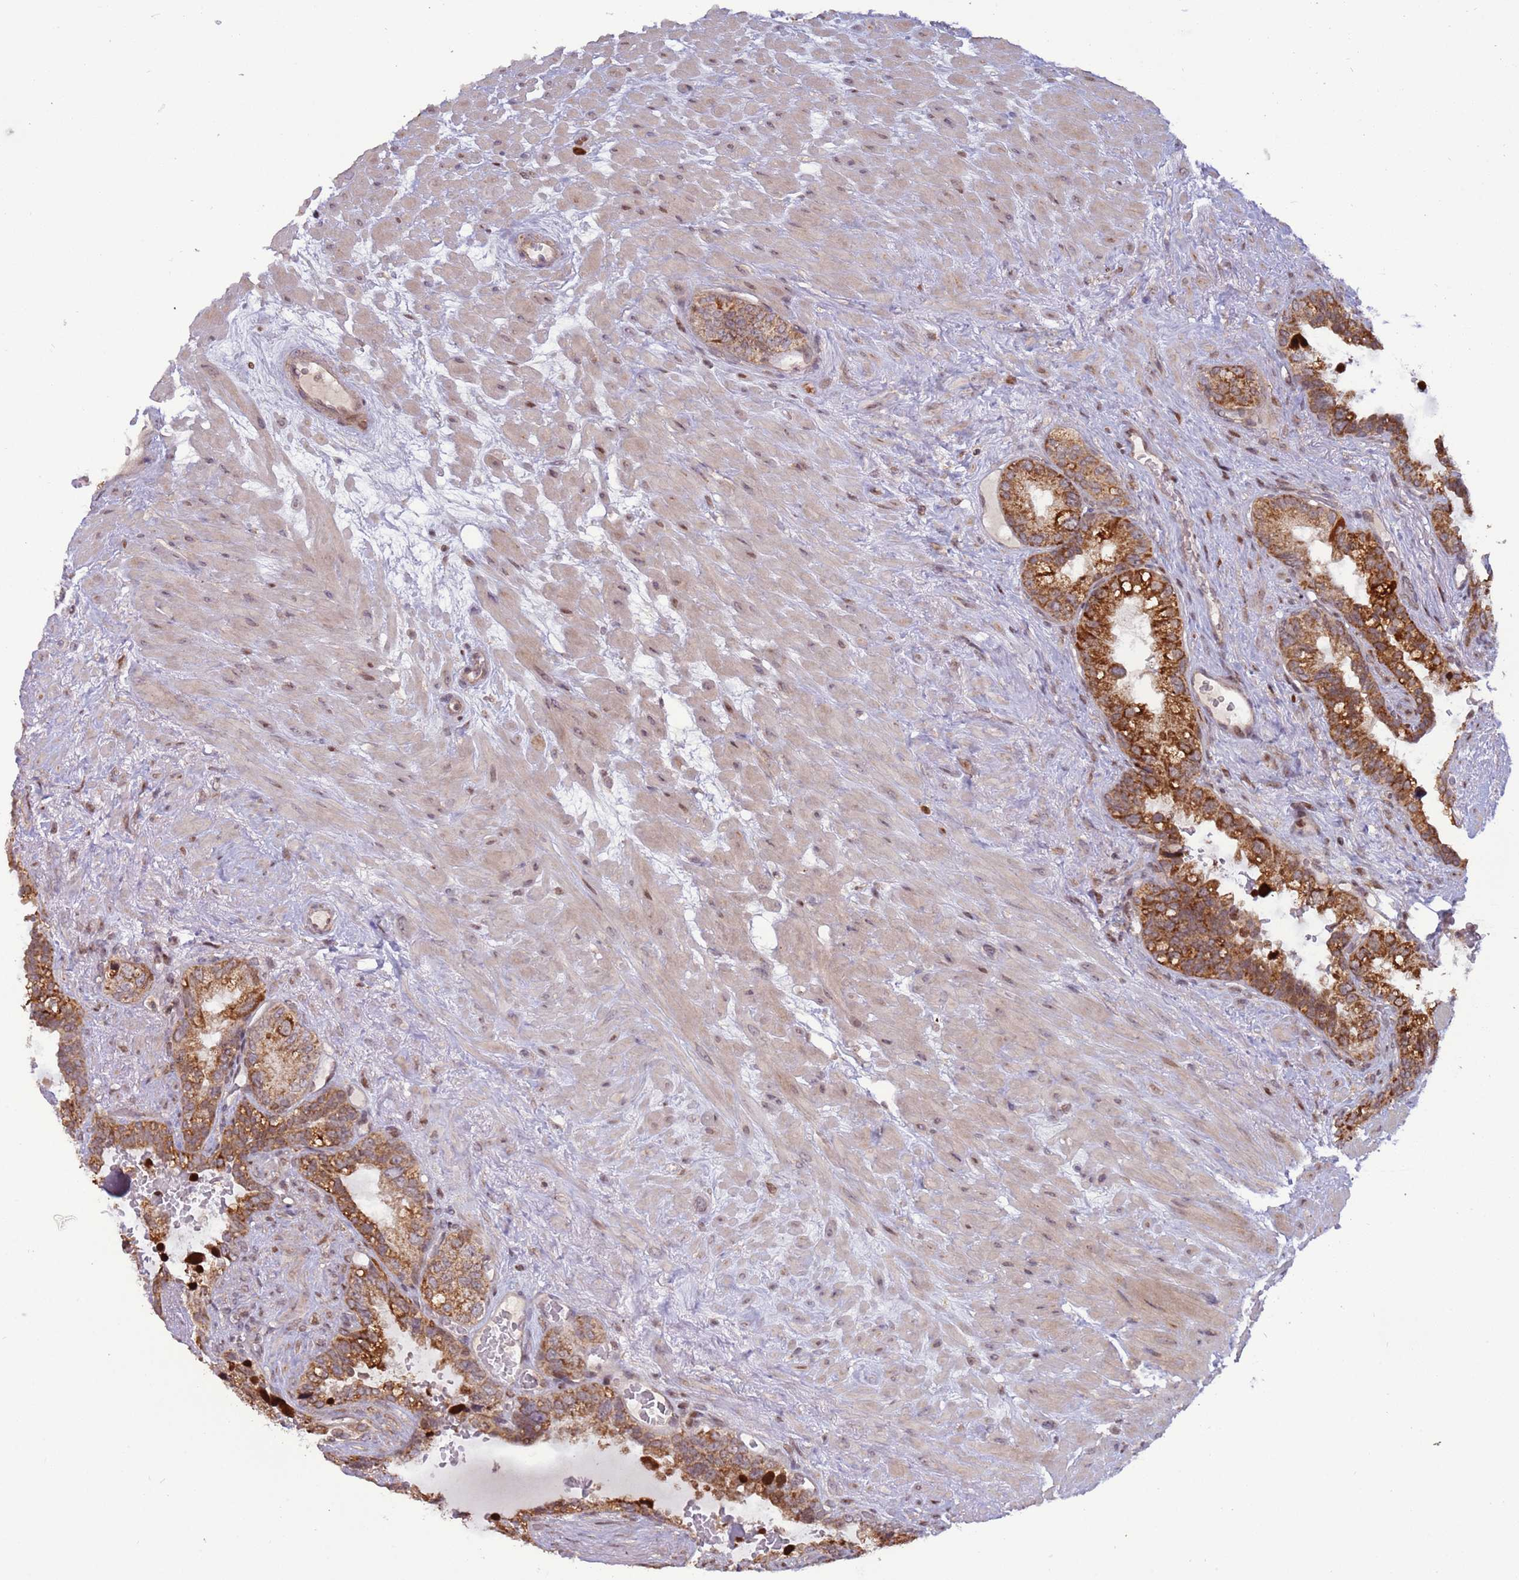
{"staining": {"intensity": "moderate", "quantity": ">75%", "location": "cytoplasmic/membranous"}, "tissue": "seminal vesicle", "cell_type": "Glandular cells", "image_type": "normal", "snomed": [{"axis": "morphology", "description": "Normal tissue, NOS"}, {"axis": "topography", "description": "Seminal veicle"}], "caption": "Protein analysis of benign seminal vesicle demonstrates moderate cytoplasmic/membranous positivity in about >75% of glandular cells. (Stains: DAB (3,3'-diaminobenzidine) in brown, nuclei in blue, Microscopy: brightfield microscopy at high magnification).", "gene": "RCOR2", "patient": {"sex": "male", "age": 80}}